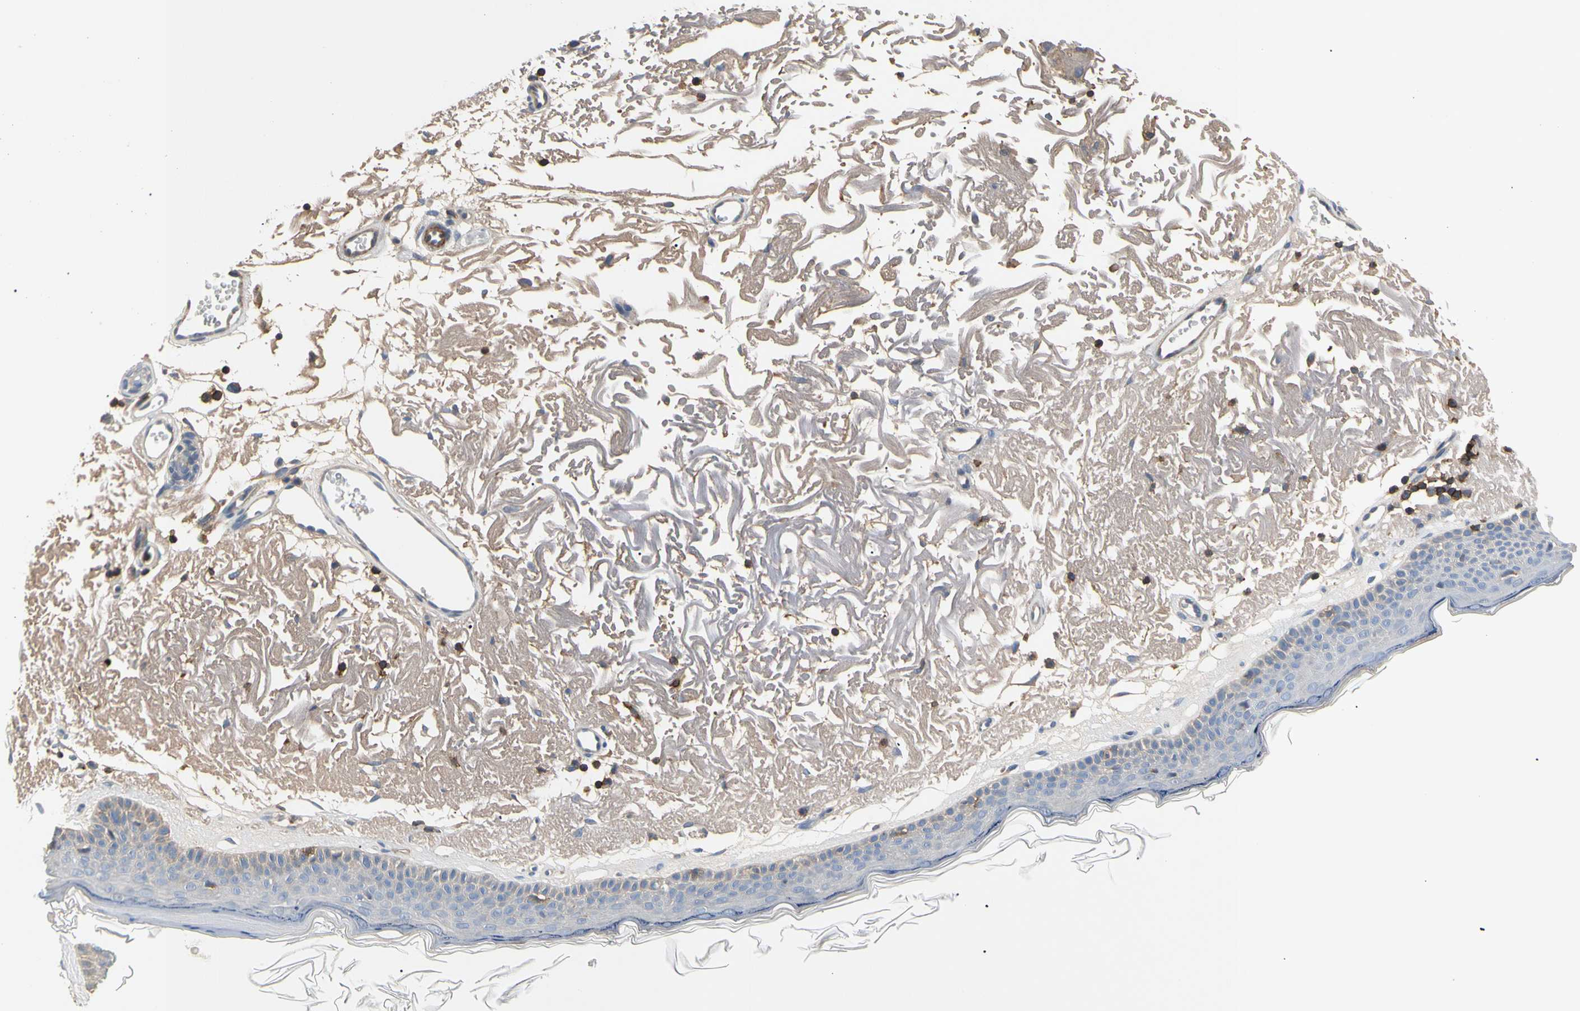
{"staining": {"intensity": "moderate", "quantity": "25%-75%", "location": "cytoplasmic/membranous"}, "tissue": "skin", "cell_type": "Fibroblasts", "image_type": "normal", "snomed": [{"axis": "morphology", "description": "Normal tissue, NOS"}, {"axis": "topography", "description": "Skin"}], "caption": "Brown immunohistochemical staining in normal human skin demonstrates moderate cytoplasmic/membranous positivity in approximately 25%-75% of fibroblasts.", "gene": "TNFRSF18", "patient": {"sex": "female", "age": 90}}